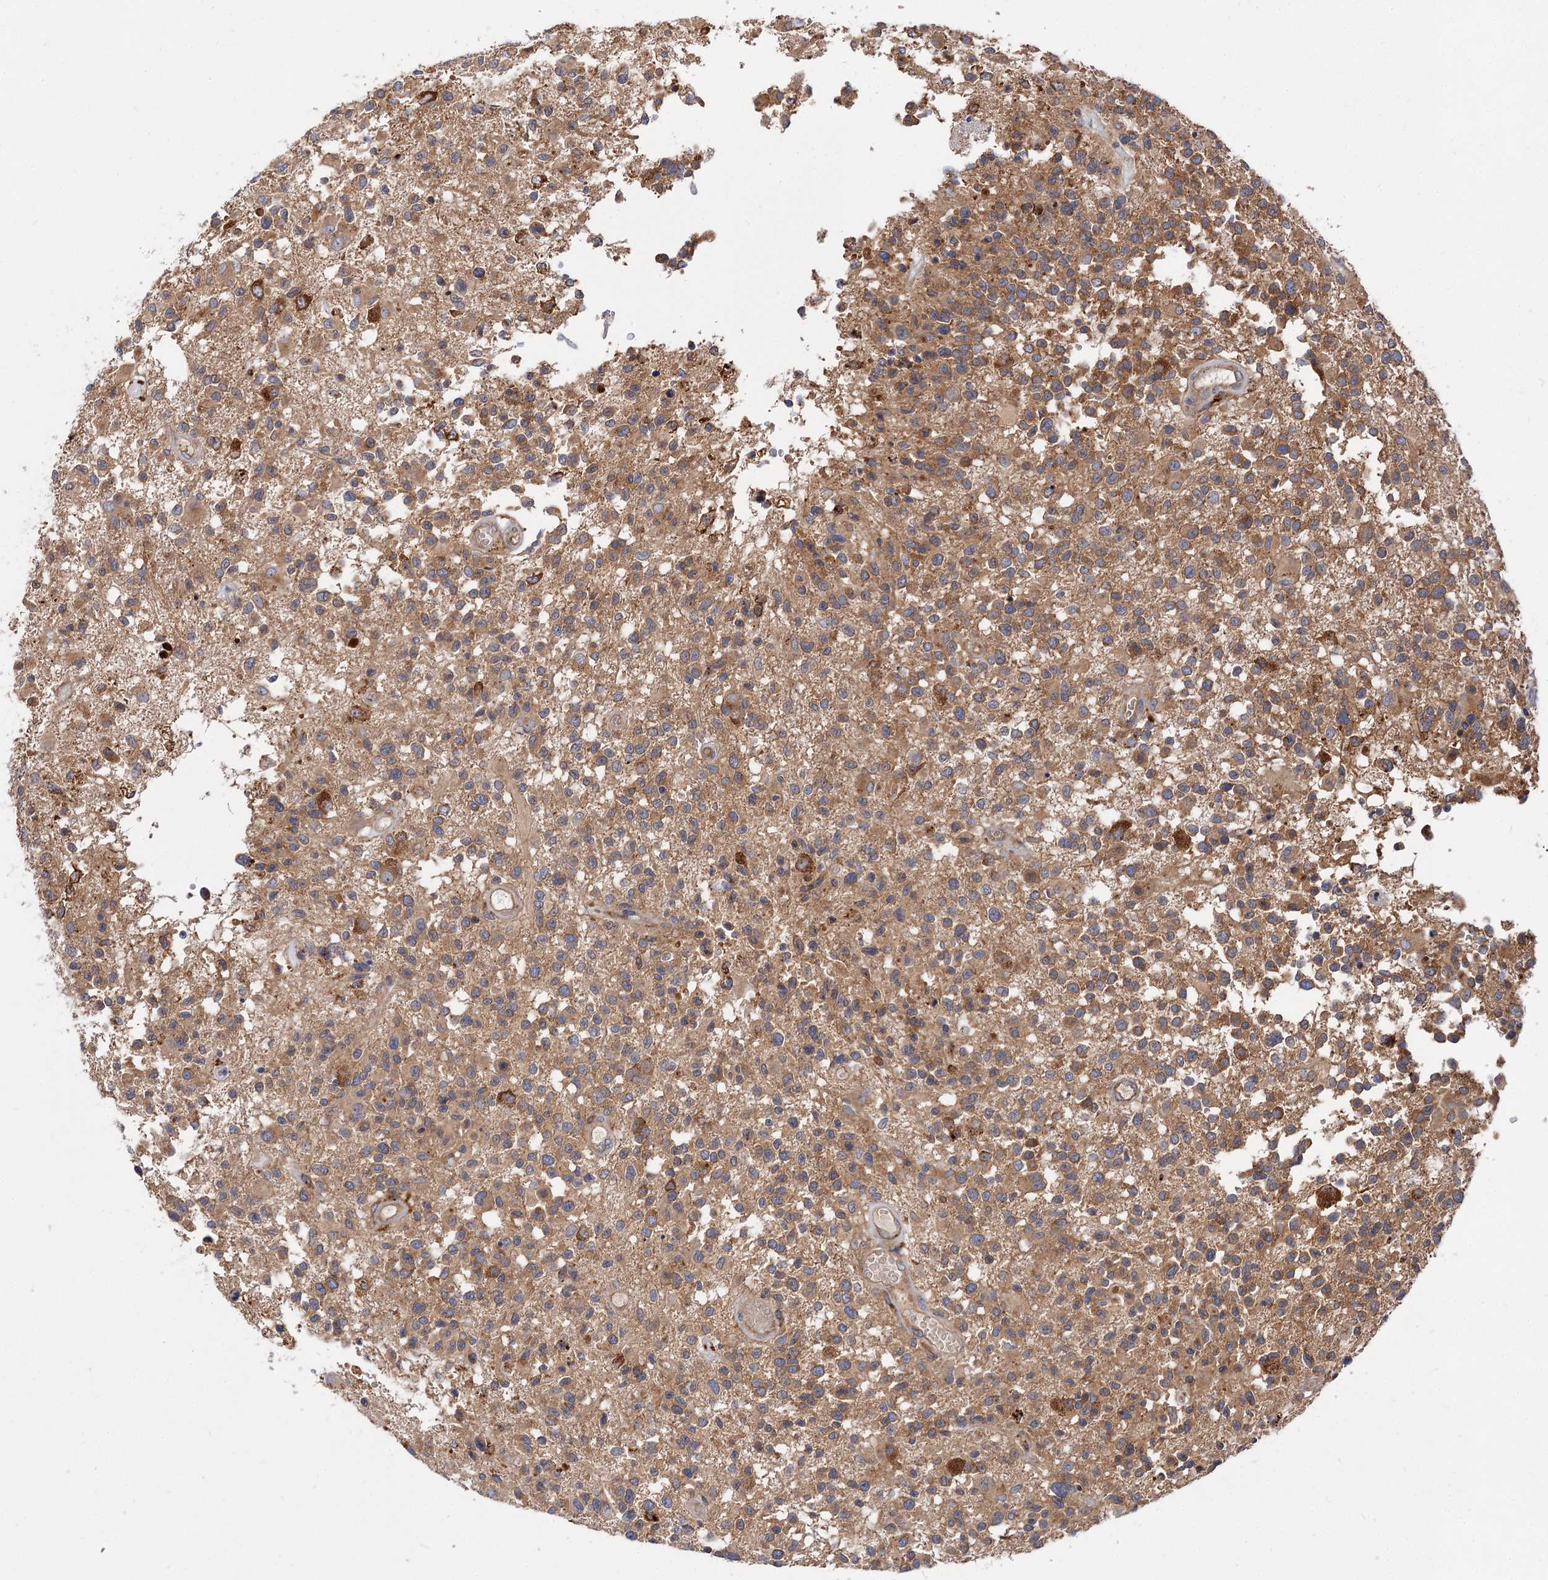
{"staining": {"intensity": "moderate", "quantity": ">75%", "location": "cytoplasmic/membranous"}, "tissue": "glioma", "cell_type": "Tumor cells", "image_type": "cancer", "snomed": [{"axis": "morphology", "description": "Glioma, malignant, High grade"}, {"axis": "morphology", "description": "Glioblastoma, NOS"}, {"axis": "topography", "description": "Brain"}], "caption": "Protein analysis of glioblastoma tissue shows moderate cytoplasmic/membranous expression in approximately >75% of tumor cells. (Brightfield microscopy of DAB IHC at high magnification).", "gene": "PATL1", "patient": {"sex": "male", "age": 60}}